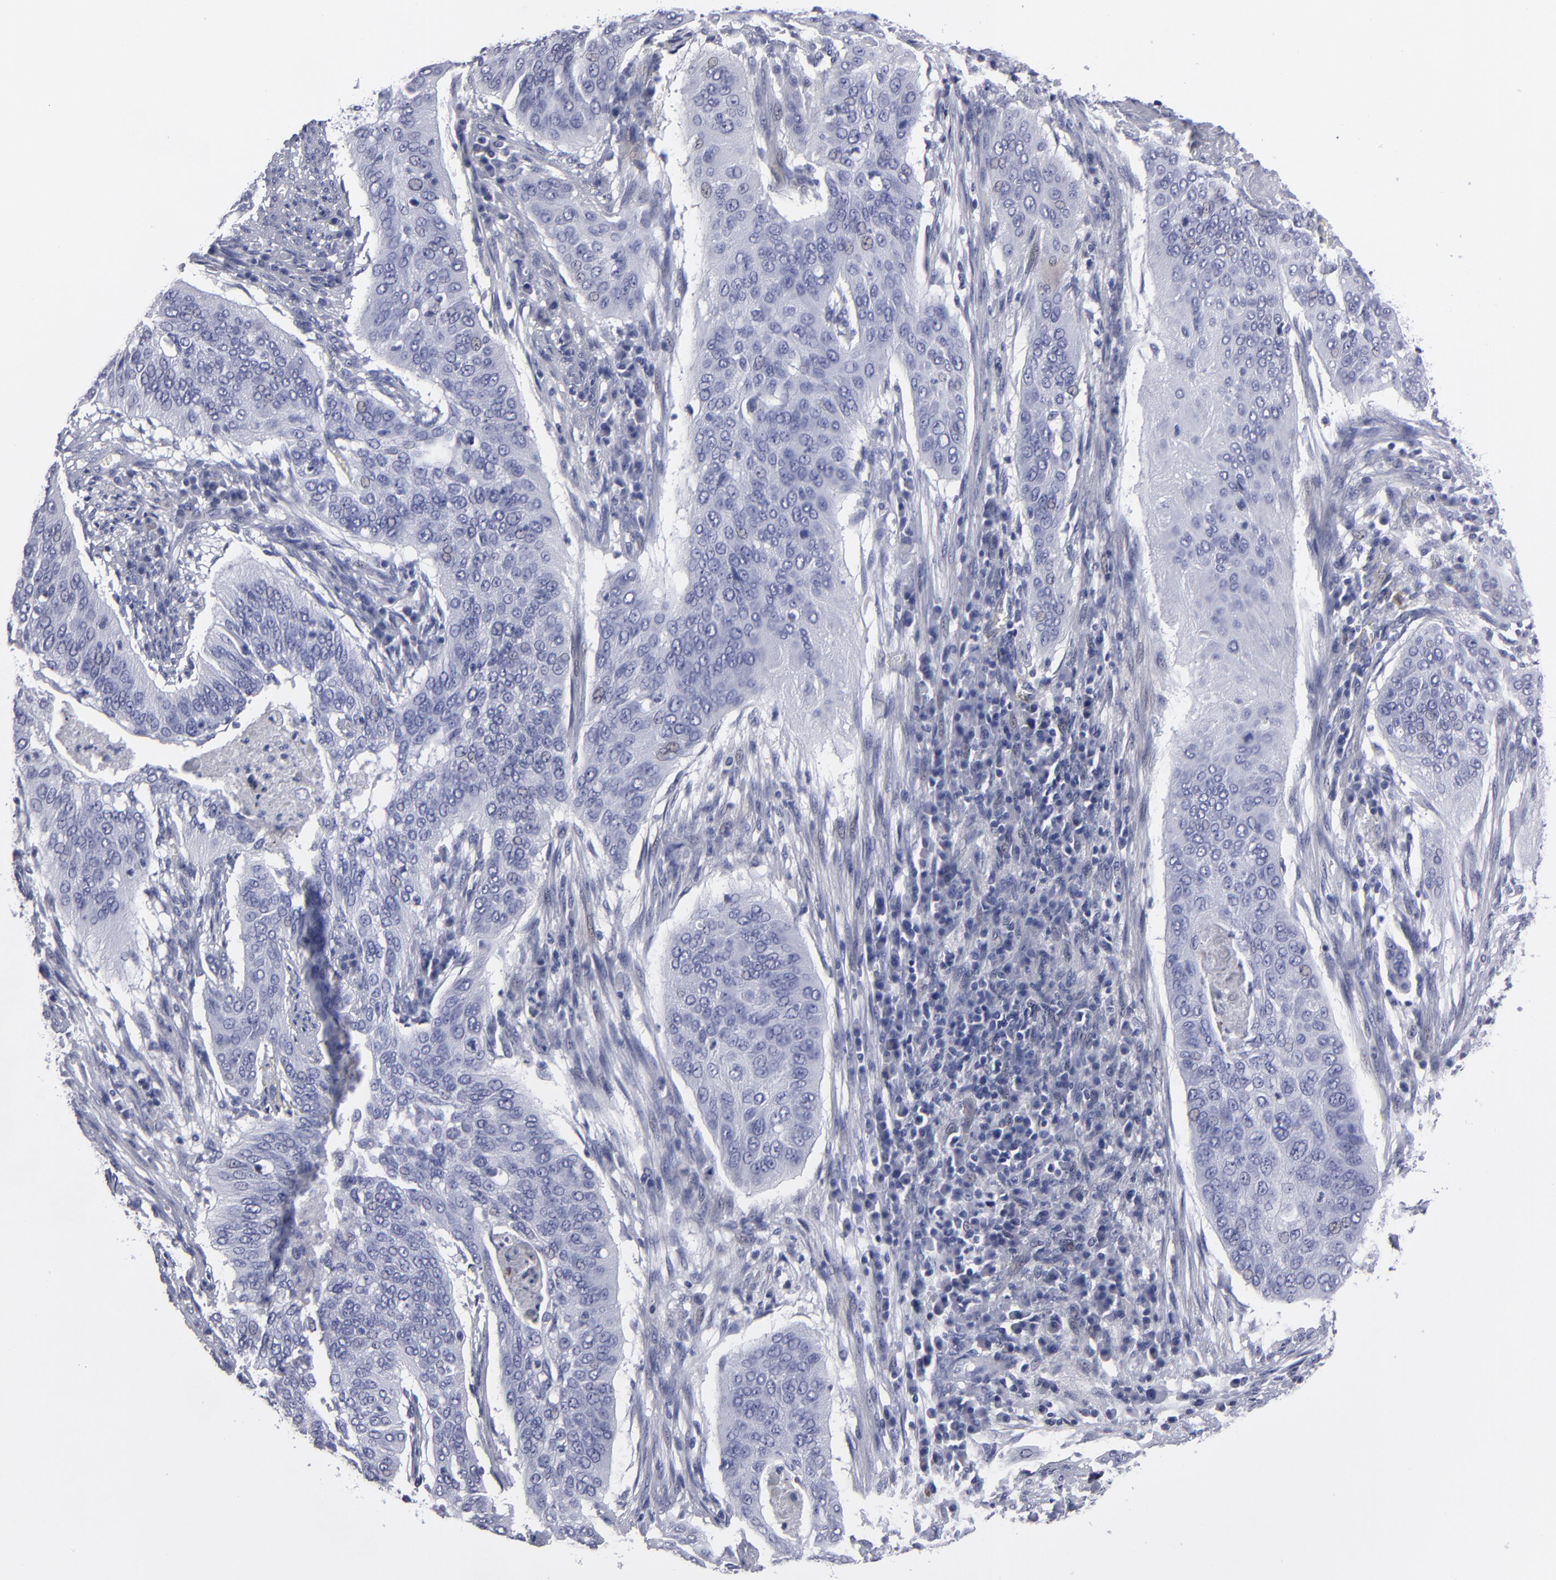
{"staining": {"intensity": "negative", "quantity": "none", "location": "none"}, "tissue": "cervical cancer", "cell_type": "Tumor cells", "image_type": "cancer", "snomed": [{"axis": "morphology", "description": "Squamous cell carcinoma, NOS"}, {"axis": "topography", "description": "Cervix"}], "caption": "Cervical squamous cell carcinoma was stained to show a protein in brown. There is no significant staining in tumor cells. The staining is performed using DAB brown chromogen with nuclei counter-stained in using hematoxylin.", "gene": "CADM3", "patient": {"sex": "female", "age": 39}}